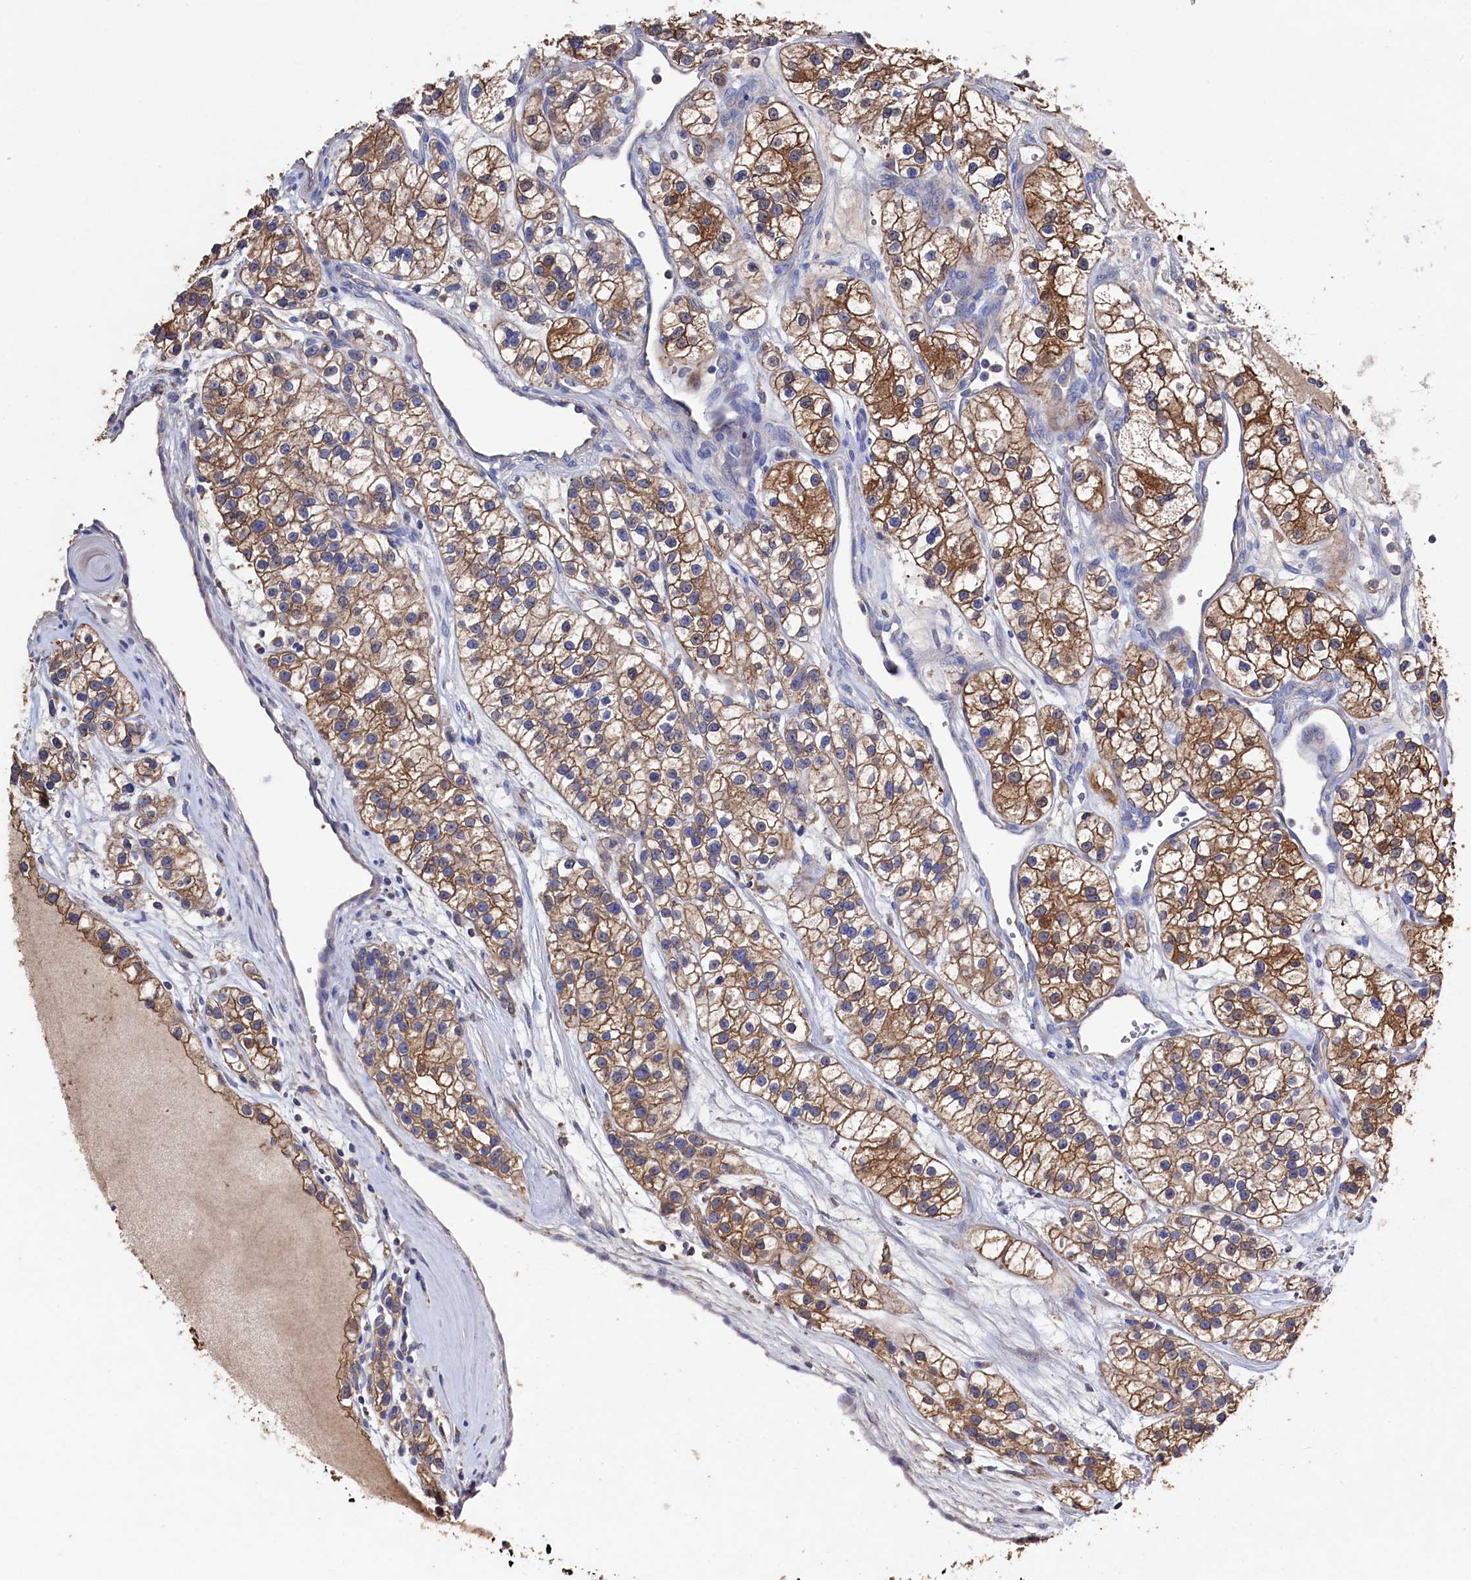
{"staining": {"intensity": "moderate", "quantity": ">75%", "location": "cytoplasmic/membranous"}, "tissue": "renal cancer", "cell_type": "Tumor cells", "image_type": "cancer", "snomed": [{"axis": "morphology", "description": "Adenocarcinoma, NOS"}, {"axis": "topography", "description": "Kidney"}], "caption": "IHC of human renal cancer (adenocarcinoma) shows medium levels of moderate cytoplasmic/membranous staining in about >75% of tumor cells.", "gene": "TK2", "patient": {"sex": "female", "age": 57}}